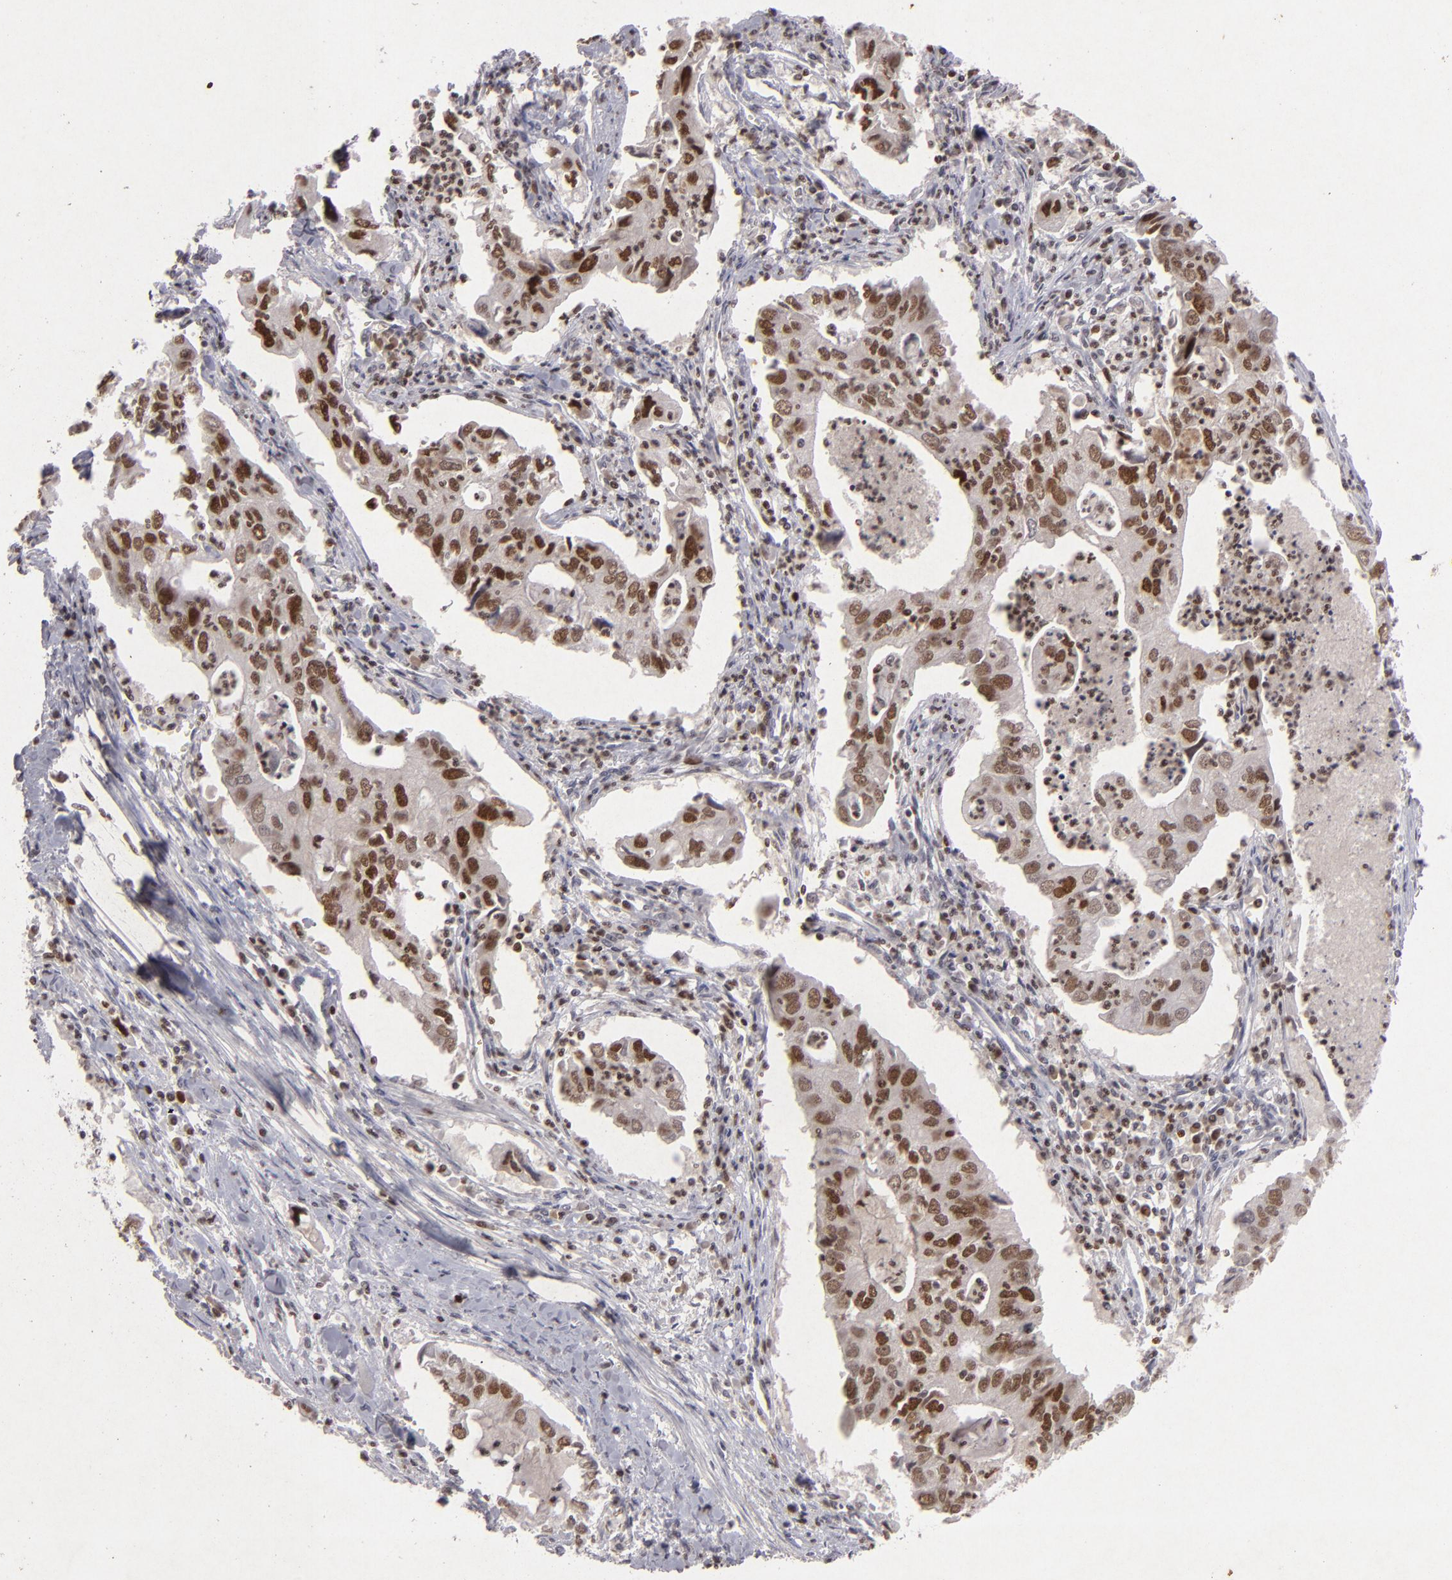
{"staining": {"intensity": "strong", "quantity": ">75%", "location": "nuclear"}, "tissue": "lung cancer", "cell_type": "Tumor cells", "image_type": "cancer", "snomed": [{"axis": "morphology", "description": "Adenocarcinoma, NOS"}, {"axis": "topography", "description": "Lung"}], "caption": "Adenocarcinoma (lung) tissue displays strong nuclear positivity in approximately >75% of tumor cells Using DAB (3,3'-diaminobenzidine) (brown) and hematoxylin (blue) stains, captured at high magnification using brightfield microscopy.", "gene": "FEN1", "patient": {"sex": "male", "age": 48}}